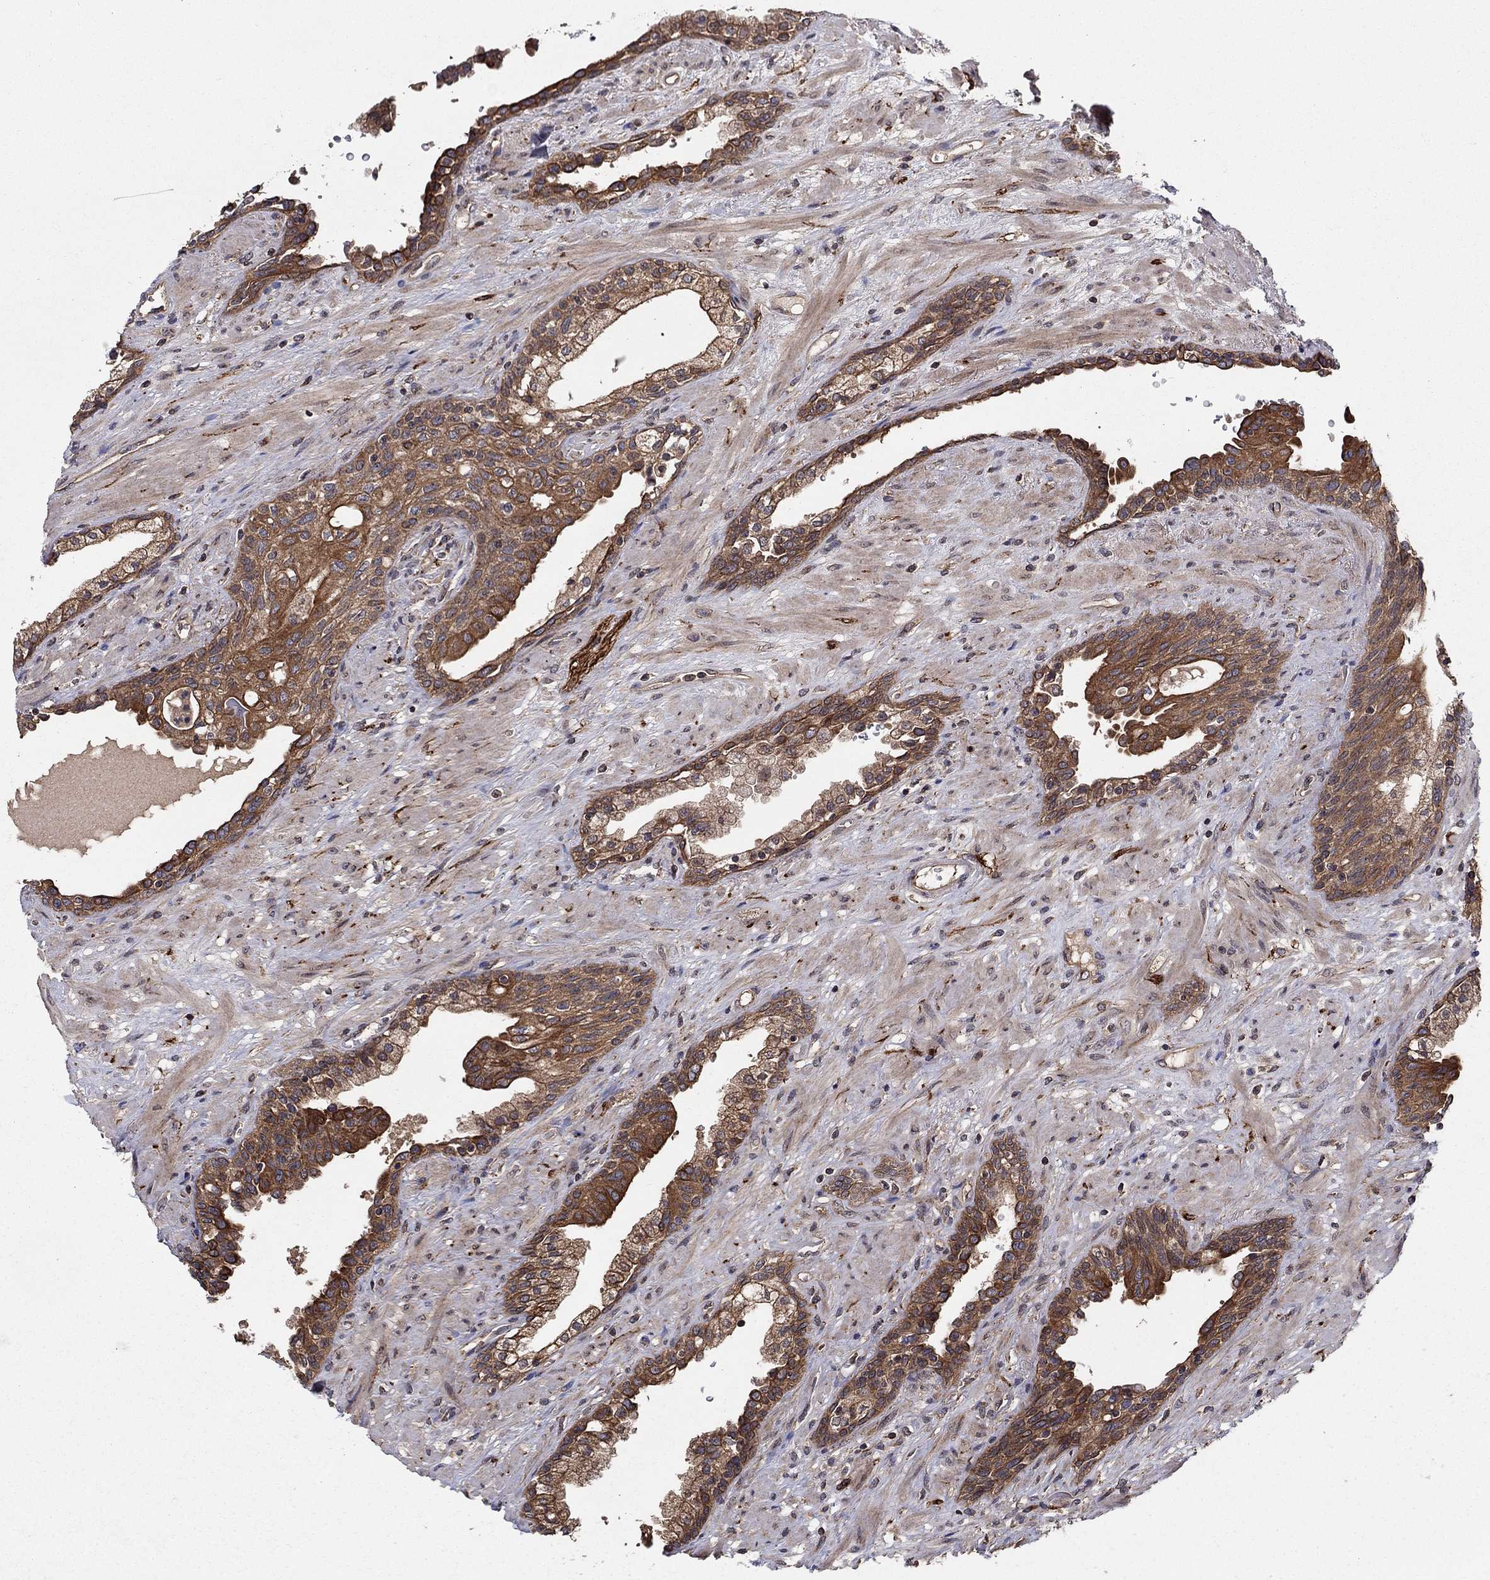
{"staining": {"intensity": "strong", "quantity": "25%-75%", "location": "cytoplasmic/membranous"}, "tissue": "prostate", "cell_type": "Glandular cells", "image_type": "normal", "snomed": [{"axis": "morphology", "description": "Normal tissue, NOS"}, {"axis": "topography", "description": "Prostate"}], "caption": "DAB immunohistochemical staining of unremarkable human prostate displays strong cytoplasmic/membranous protein expression in about 25%-75% of glandular cells. The staining is performed using DAB (3,3'-diaminobenzidine) brown chromogen to label protein expression. The nuclei are counter-stained blue using hematoxylin.", "gene": "BMERB1", "patient": {"sex": "male", "age": 63}}